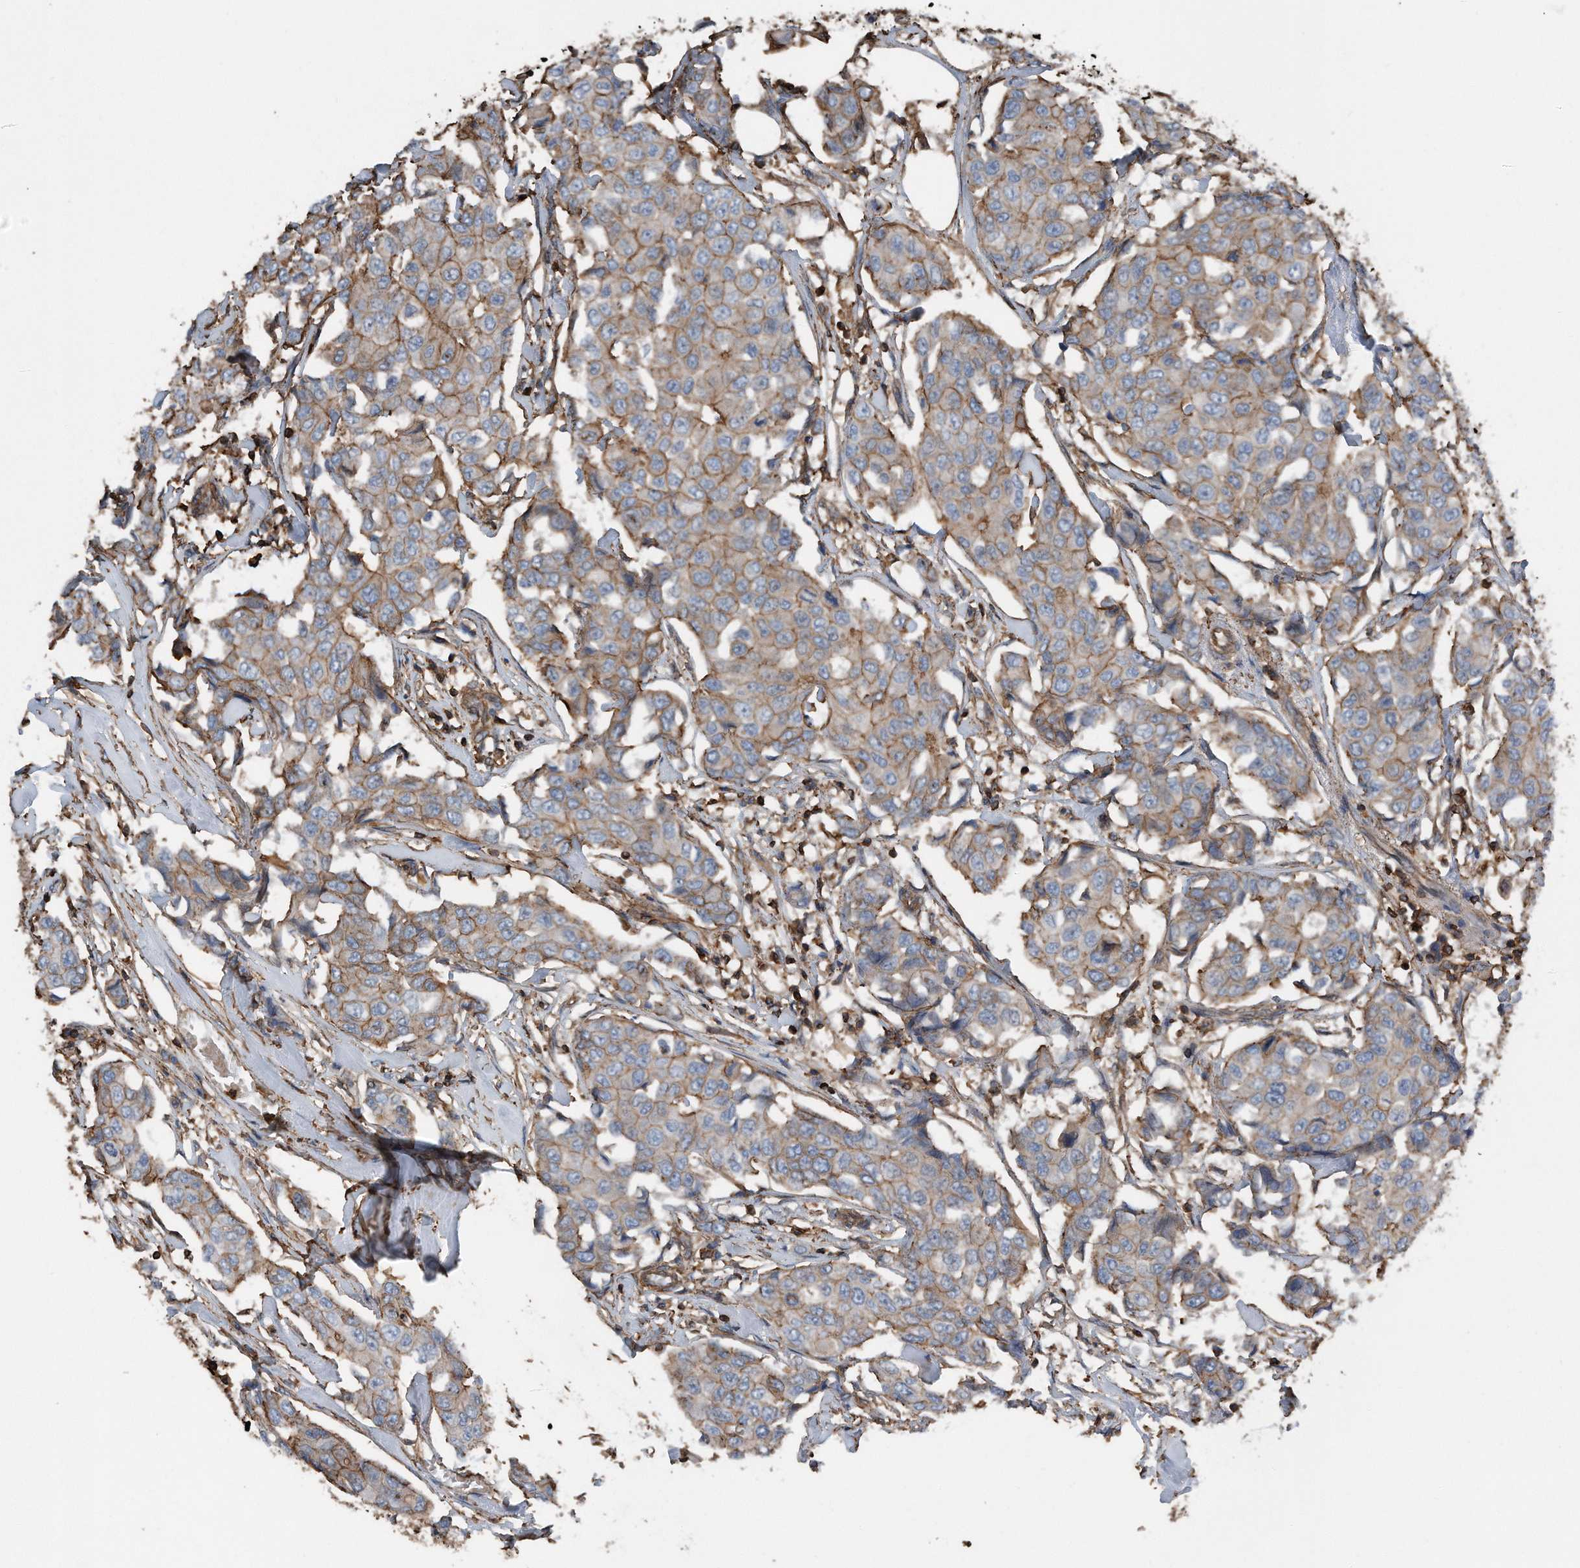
{"staining": {"intensity": "moderate", "quantity": ">75%", "location": "cytoplasmic/membranous"}, "tissue": "breast cancer", "cell_type": "Tumor cells", "image_type": "cancer", "snomed": [{"axis": "morphology", "description": "Duct carcinoma"}, {"axis": "topography", "description": "Breast"}], "caption": "DAB immunohistochemical staining of human breast cancer demonstrates moderate cytoplasmic/membranous protein staining in approximately >75% of tumor cells.", "gene": "RSPO3", "patient": {"sex": "female", "age": 80}}